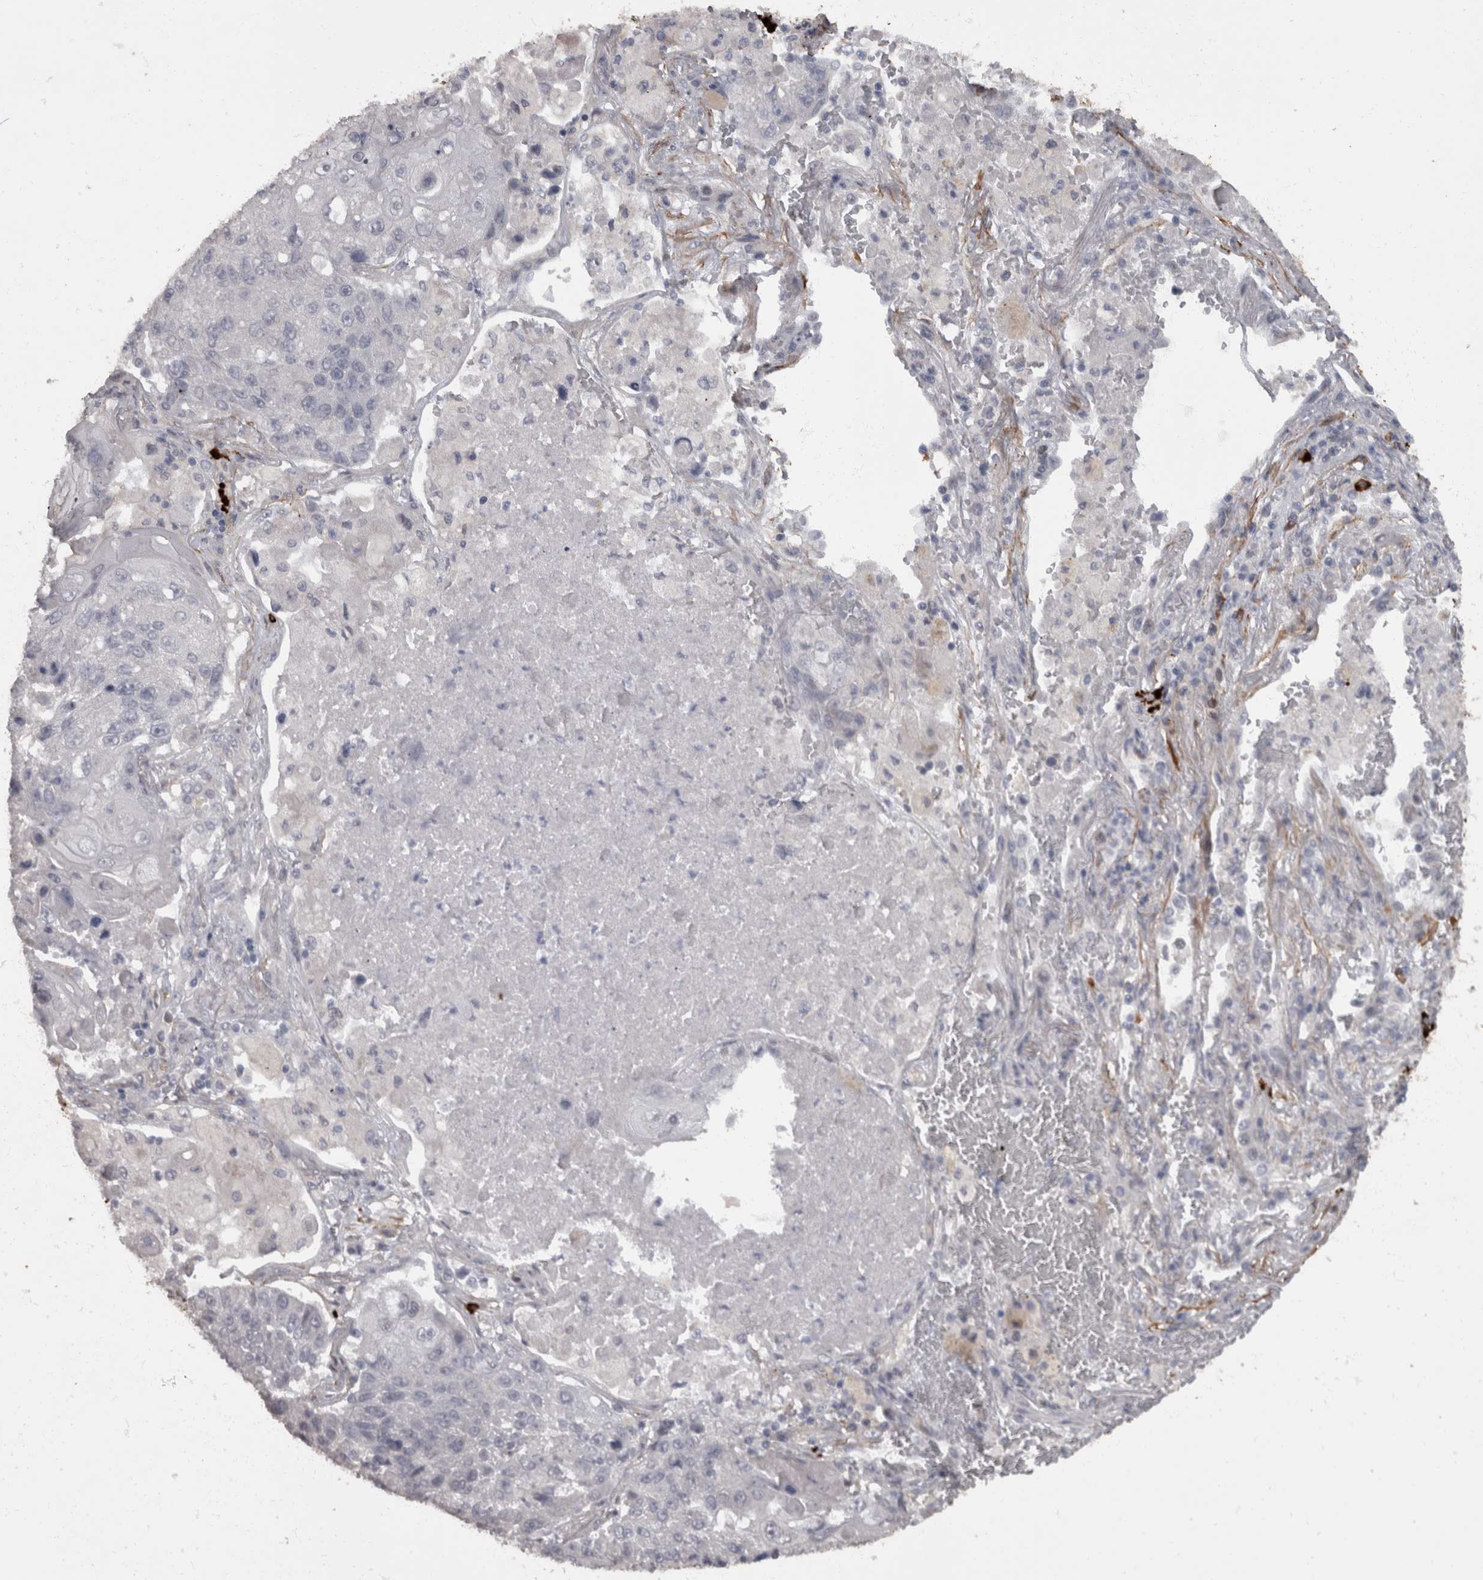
{"staining": {"intensity": "negative", "quantity": "none", "location": "none"}, "tissue": "lung cancer", "cell_type": "Tumor cells", "image_type": "cancer", "snomed": [{"axis": "morphology", "description": "Squamous cell carcinoma, NOS"}, {"axis": "topography", "description": "Lung"}], "caption": "High magnification brightfield microscopy of squamous cell carcinoma (lung) stained with DAB (brown) and counterstained with hematoxylin (blue): tumor cells show no significant positivity.", "gene": "MASTL", "patient": {"sex": "male", "age": 61}}